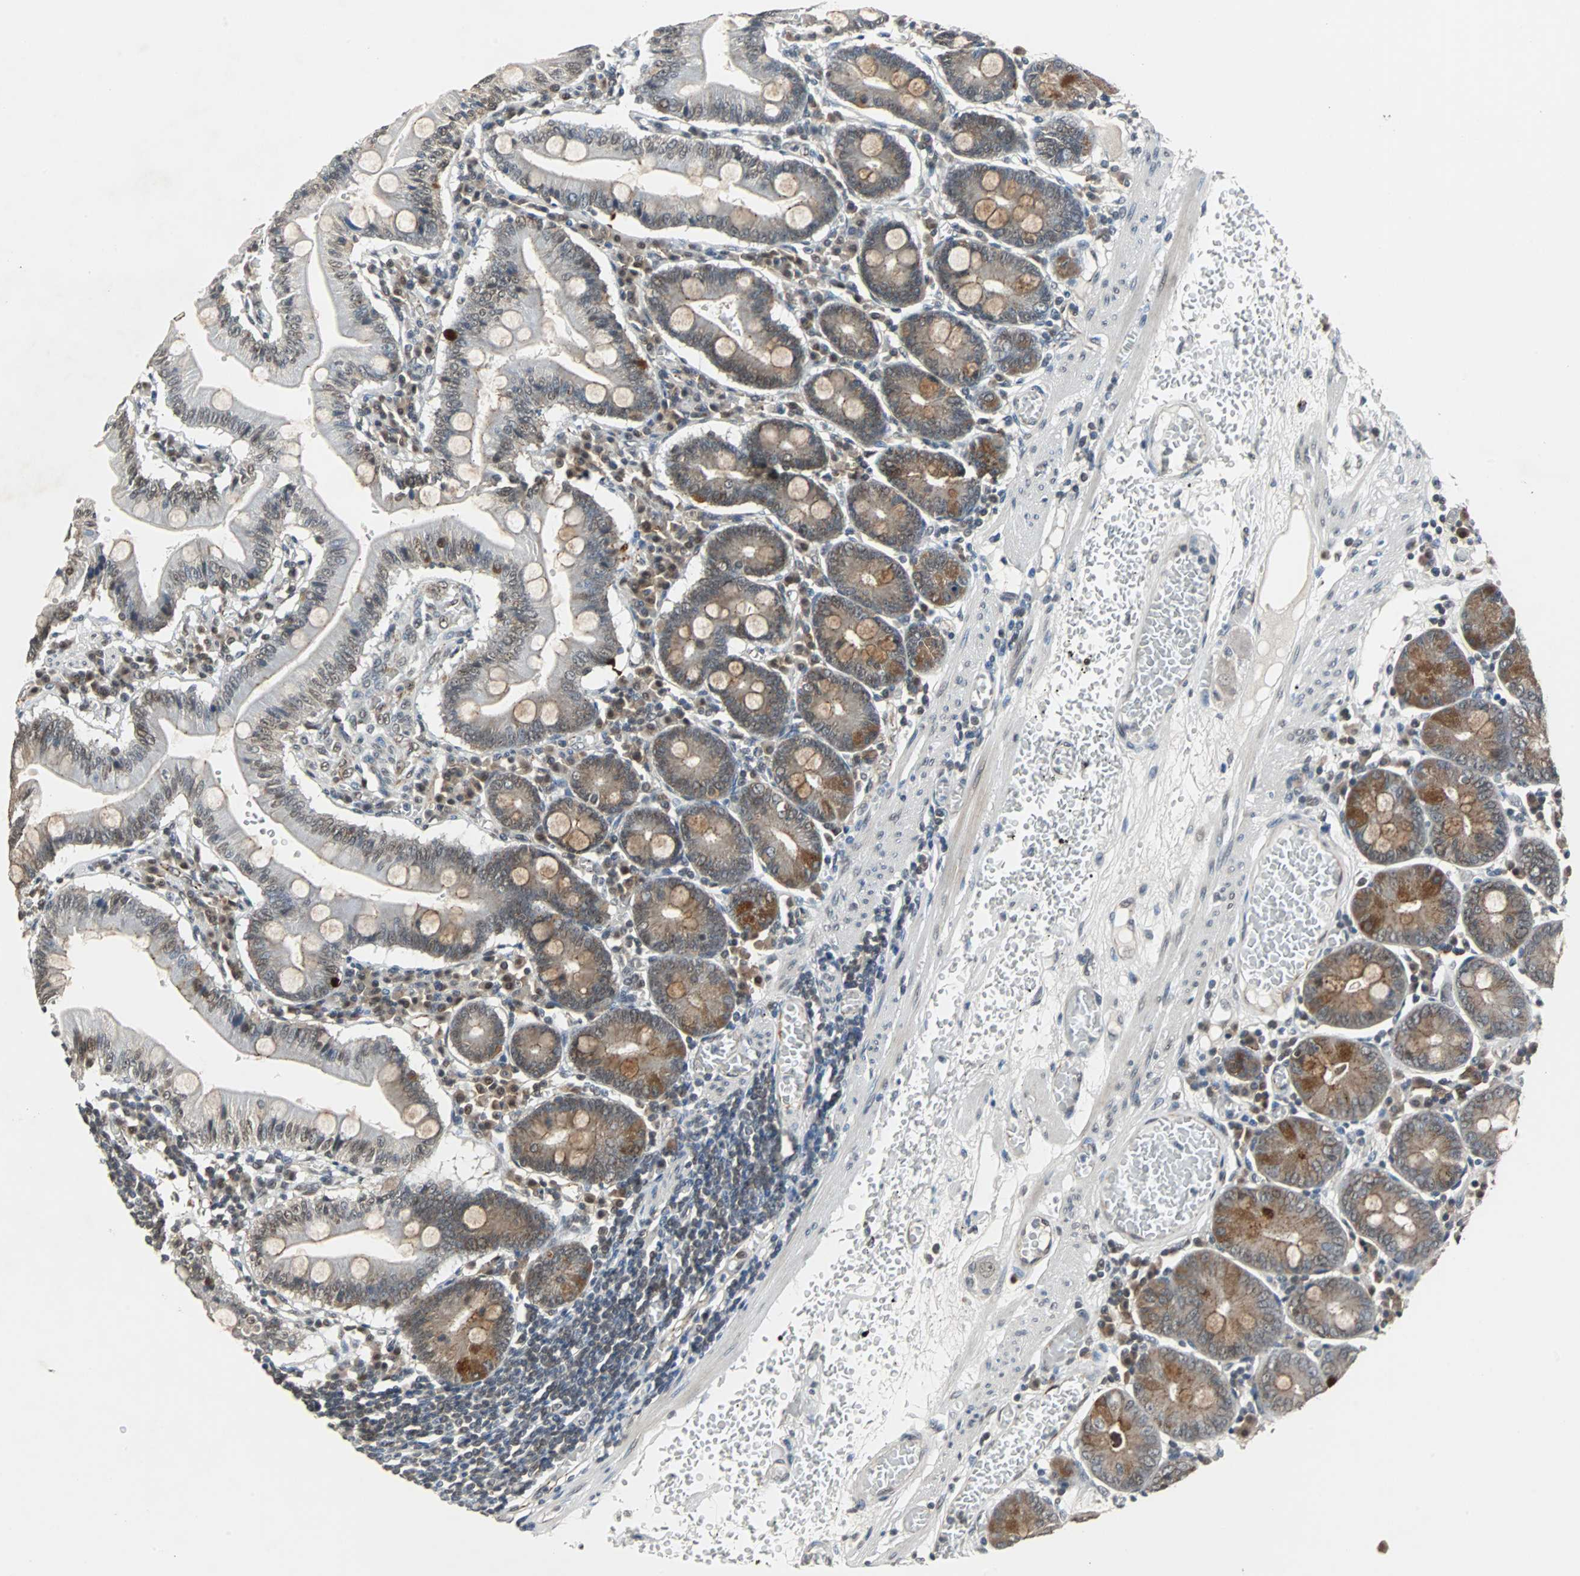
{"staining": {"intensity": "moderate", "quantity": "25%-75%", "location": "cytoplasmic/membranous"}, "tissue": "small intestine", "cell_type": "Glandular cells", "image_type": "normal", "snomed": [{"axis": "morphology", "description": "Normal tissue, NOS"}, {"axis": "topography", "description": "Small intestine"}], "caption": "Moderate cytoplasmic/membranous expression for a protein is present in about 25%-75% of glandular cells of normal small intestine using immunohistochemistry.", "gene": "LSR", "patient": {"sex": "male", "age": 71}}